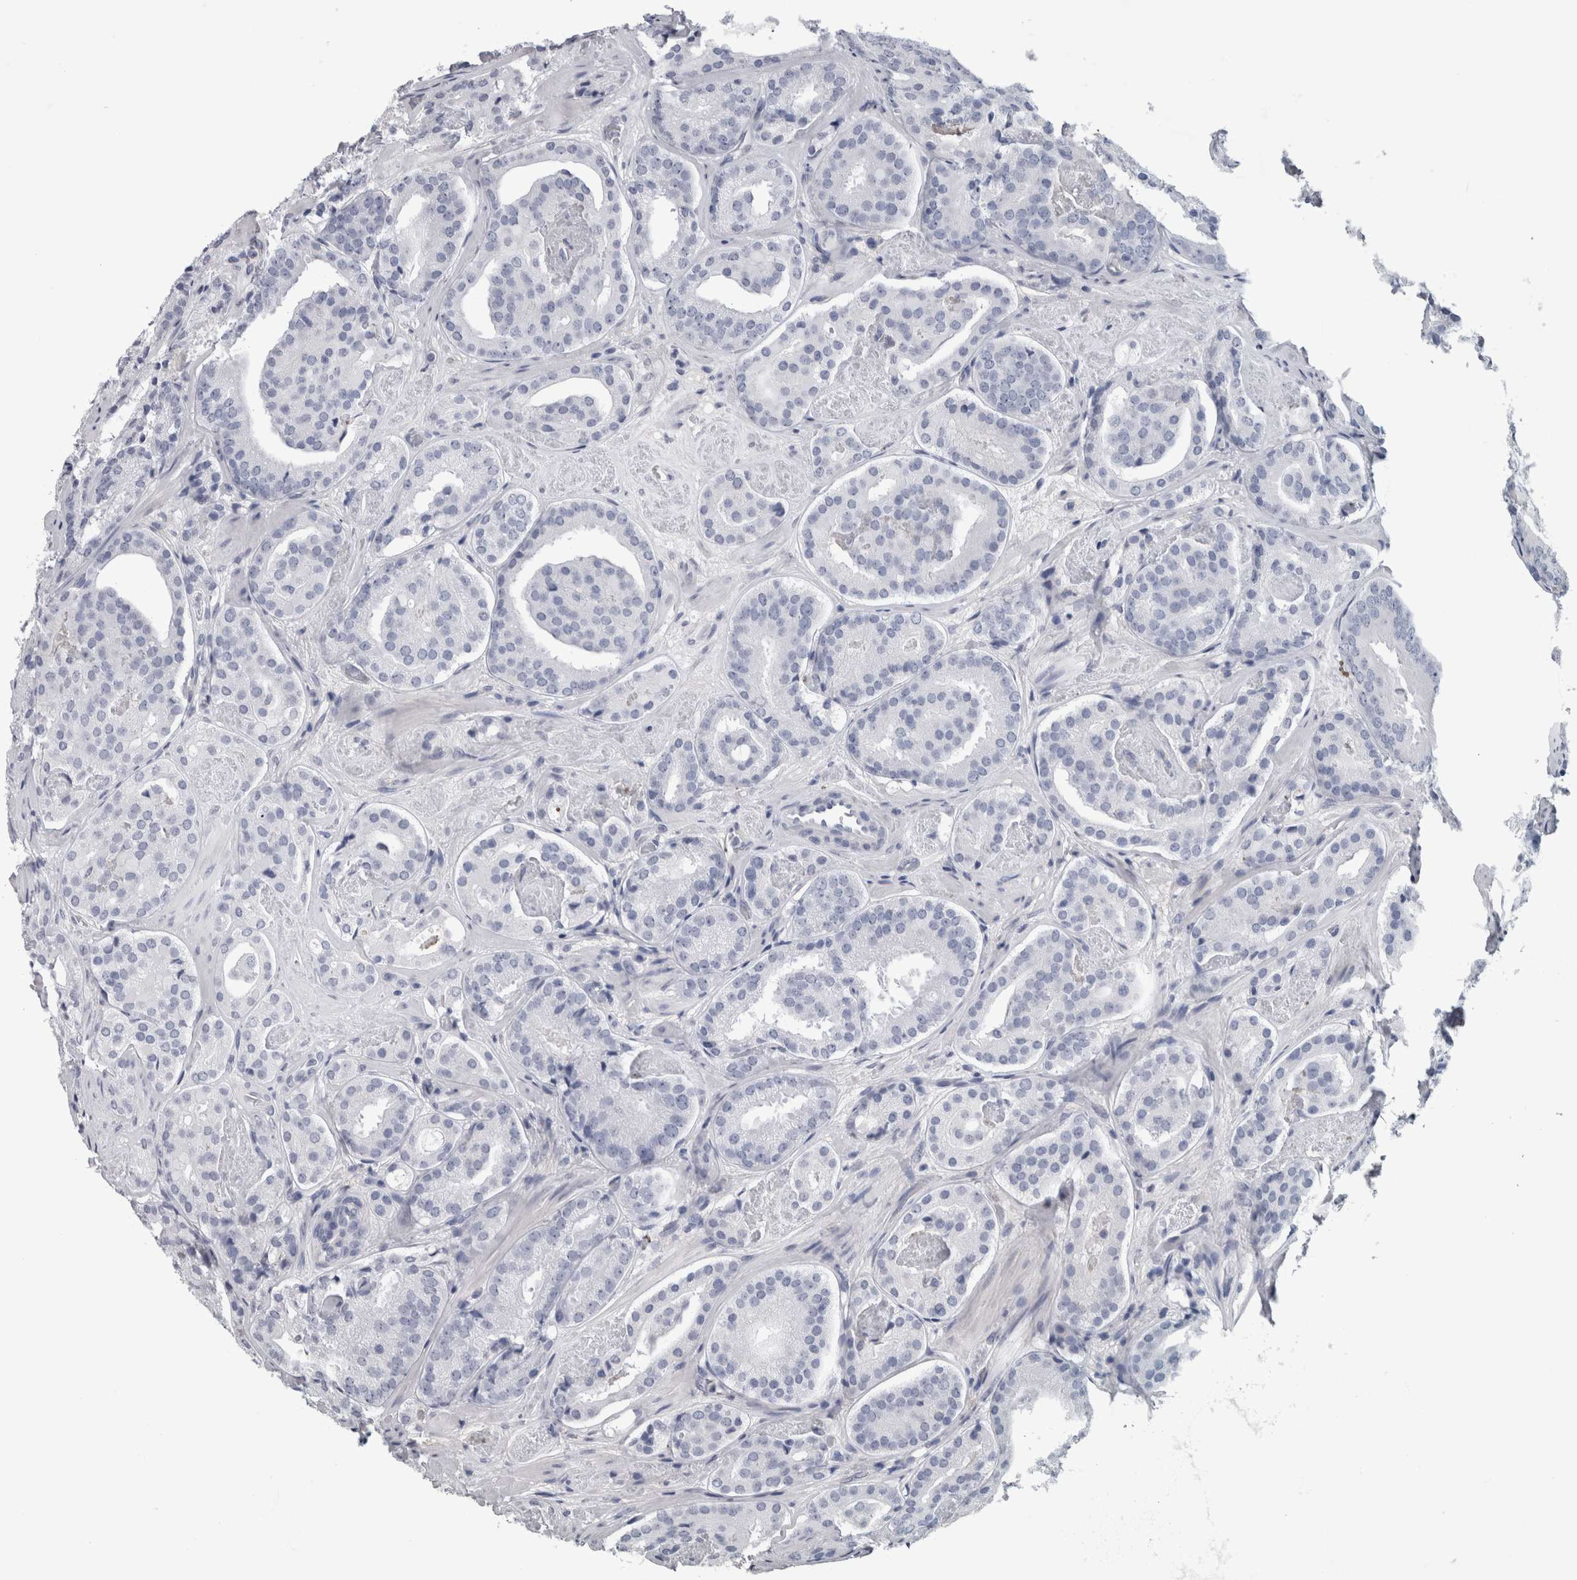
{"staining": {"intensity": "negative", "quantity": "none", "location": "none"}, "tissue": "prostate cancer", "cell_type": "Tumor cells", "image_type": "cancer", "snomed": [{"axis": "morphology", "description": "Adenocarcinoma, Low grade"}, {"axis": "topography", "description": "Prostate"}], "caption": "DAB immunohistochemical staining of human prostate cancer reveals no significant staining in tumor cells.", "gene": "AFMID", "patient": {"sex": "male", "age": 69}}